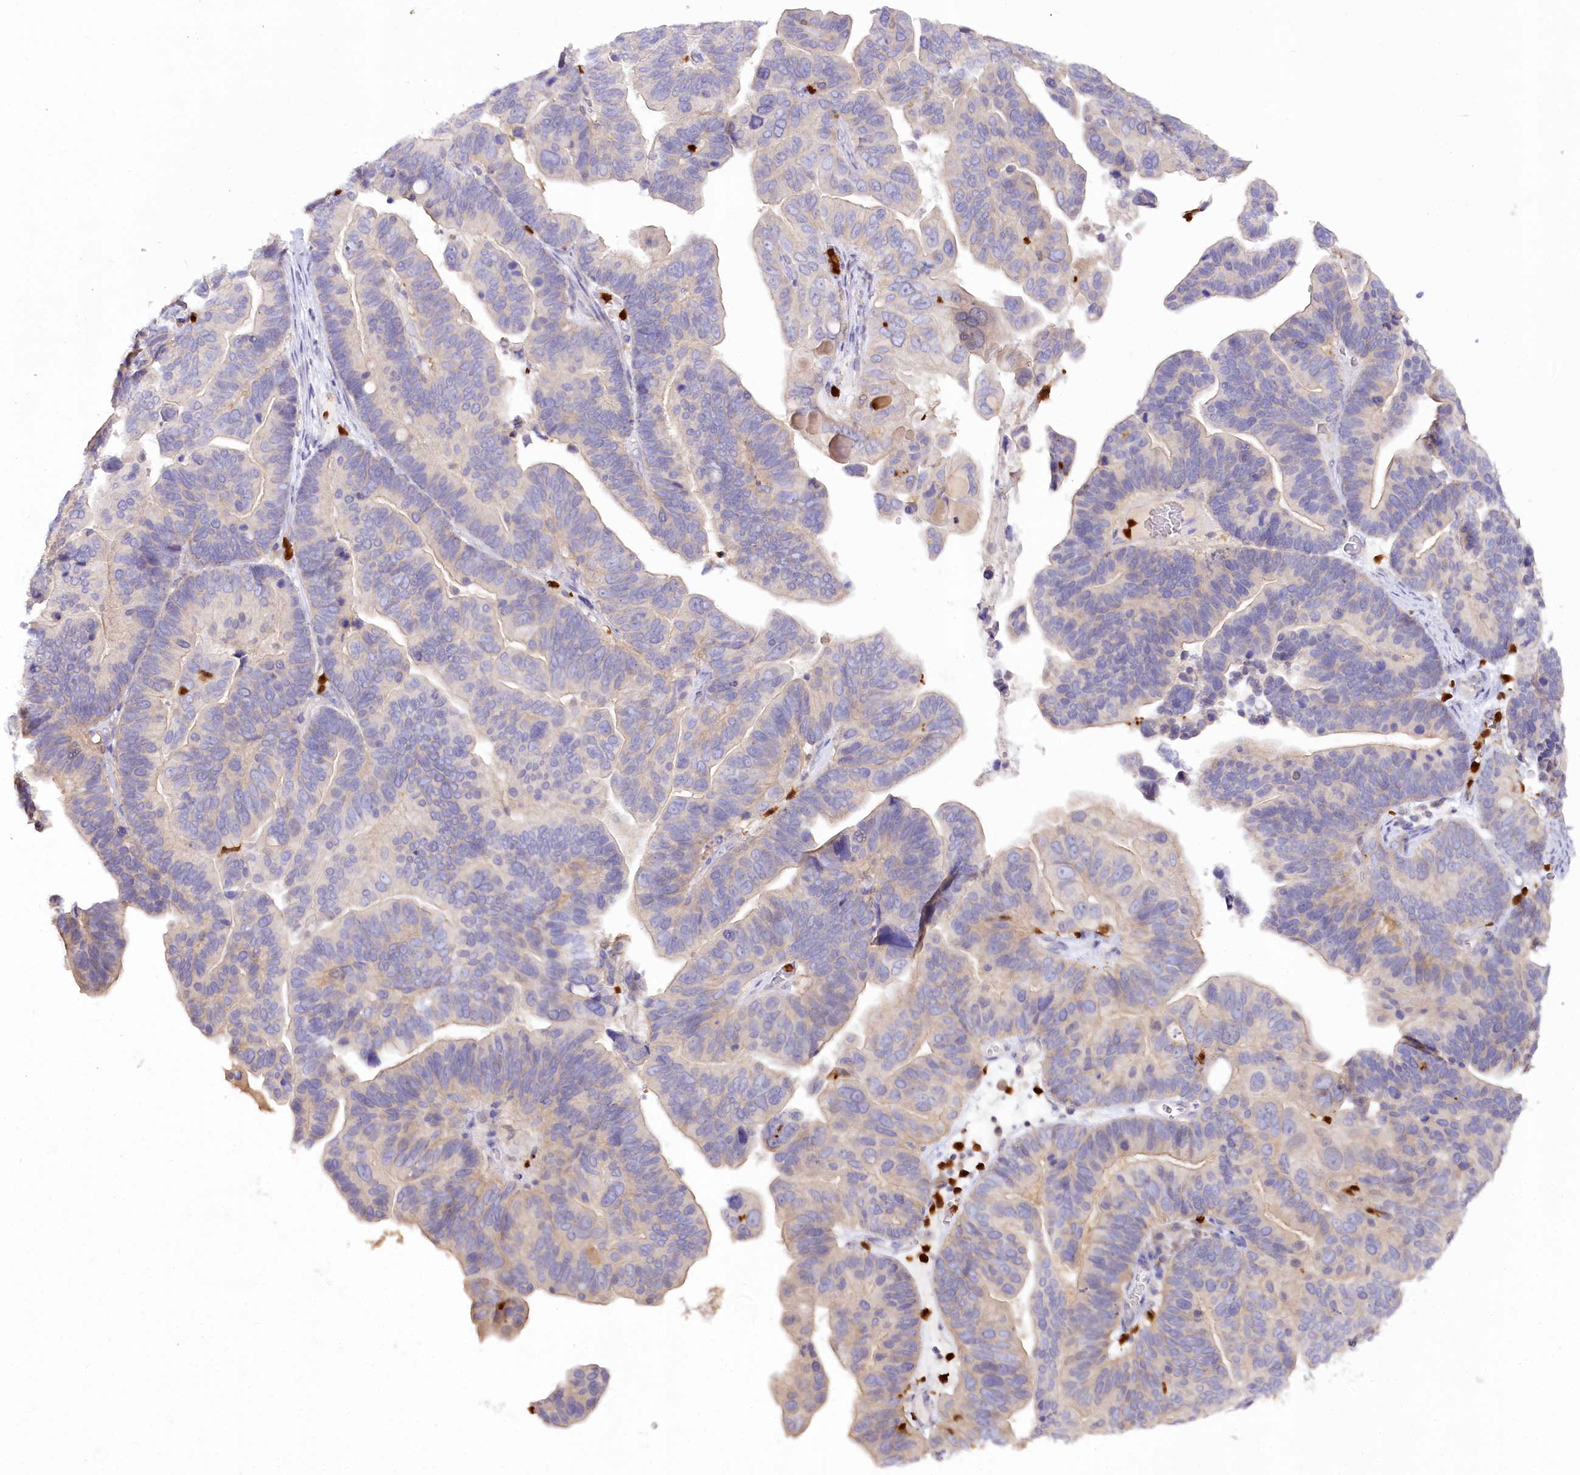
{"staining": {"intensity": "weak", "quantity": "<25%", "location": "cytoplasmic/membranous"}, "tissue": "ovarian cancer", "cell_type": "Tumor cells", "image_type": "cancer", "snomed": [{"axis": "morphology", "description": "Cystadenocarcinoma, serous, NOS"}, {"axis": "topography", "description": "Ovary"}], "caption": "Tumor cells are negative for brown protein staining in serous cystadenocarcinoma (ovarian).", "gene": "DPYD", "patient": {"sex": "female", "age": 56}}